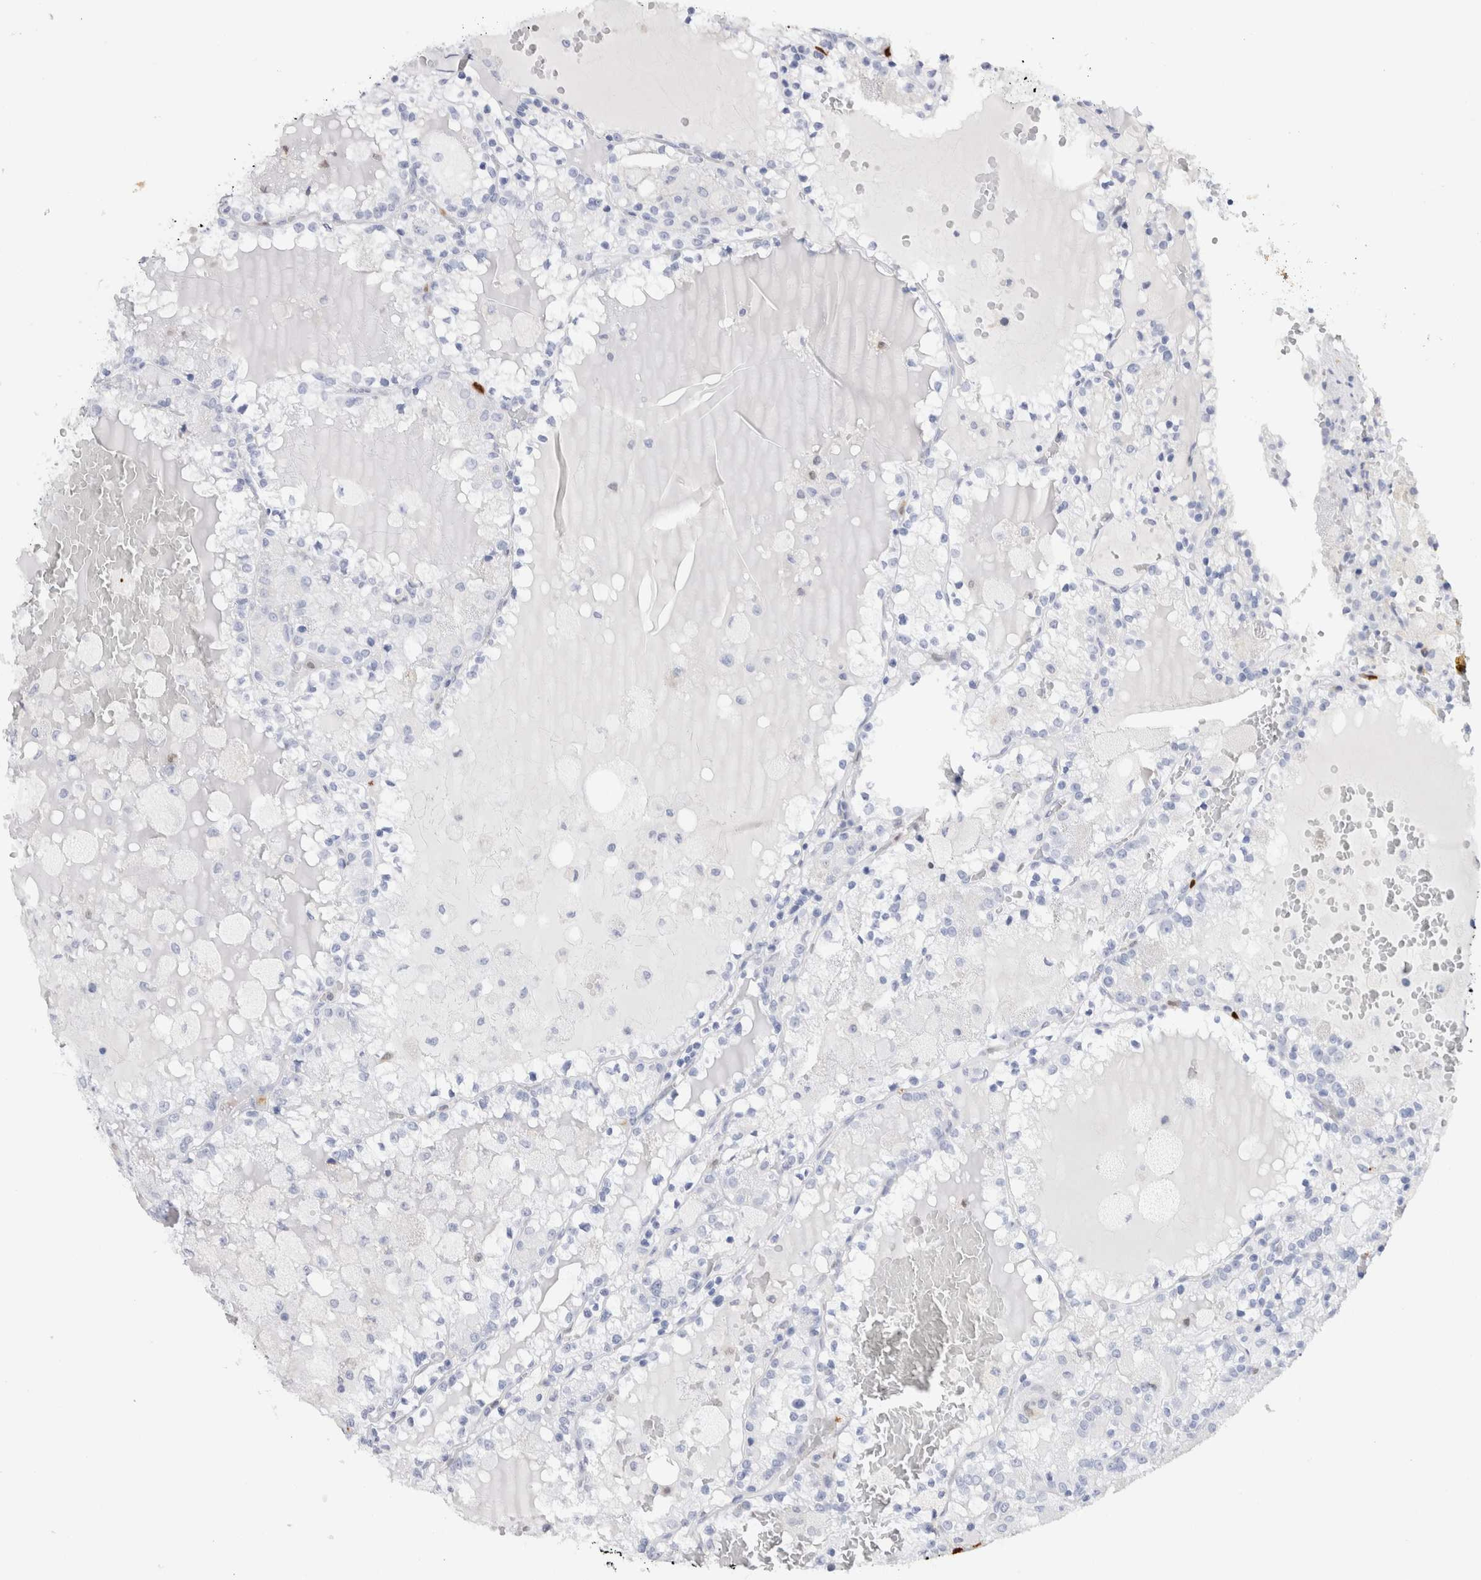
{"staining": {"intensity": "negative", "quantity": "none", "location": "none"}, "tissue": "renal cancer", "cell_type": "Tumor cells", "image_type": "cancer", "snomed": [{"axis": "morphology", "description": "Adenocarcinoma, NOS"}, {"axis": "topography", "description": "Kidney"}], "caption": "Image shows no protein positivity in tumor cells of adenocarcinoma (renal) tissue. The staining is performed using DAB brown chromogen with nuclei counter-stained in using hematoxylin.", "gene": "SLC10A5", "patient": {"sex": "female", "age": 56}}